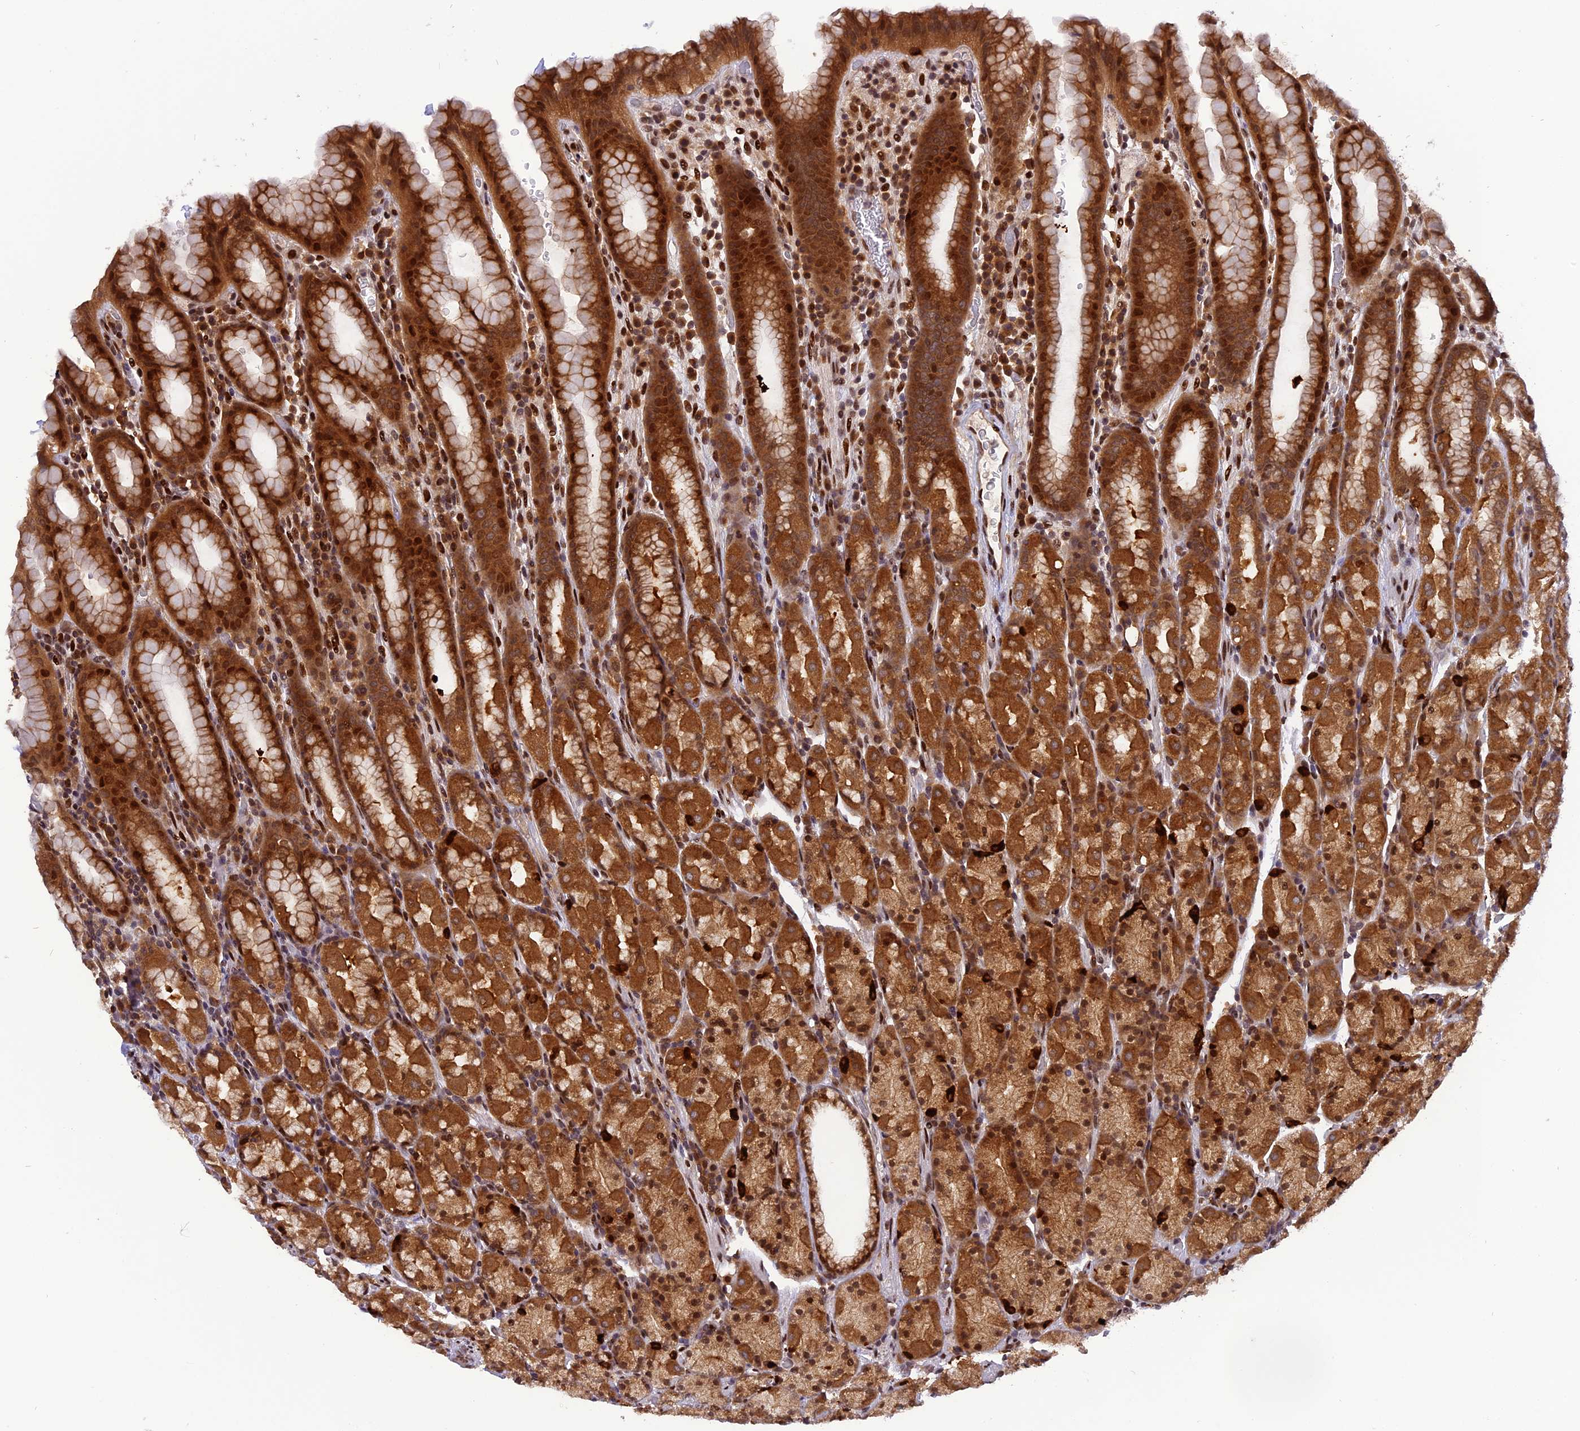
{"staining": {"intensity": "strong", "quantity": ">75%", "location": "cytoplasmic/membranous,nuclear"}, "tissue": "stomach", "cell_type": "Glandular cells", "image_type": "normal", "snomed": [{"axis": "morphology", "description": "Normal tissue, NOS"}, {"axis": "topography", "description": "Stomach, upper"}, {"axis": "topography", "description": "Stomach, lower"}, {"axis": "topography", "description": "Small intestine"}], "caption": "Immunohistochemistry (IHC) of benign human stomach displays high levels of strong cytoplasmic/membranous,nuclear expression in approximately >75% of glandular cells. The staining is performed using DAB brown chromogen to label protein expression. The nuclei are counter-stained blue using hematoxylin.", "gene": "RABGGTA", "patient": {"sex": "male", "age": 68}}